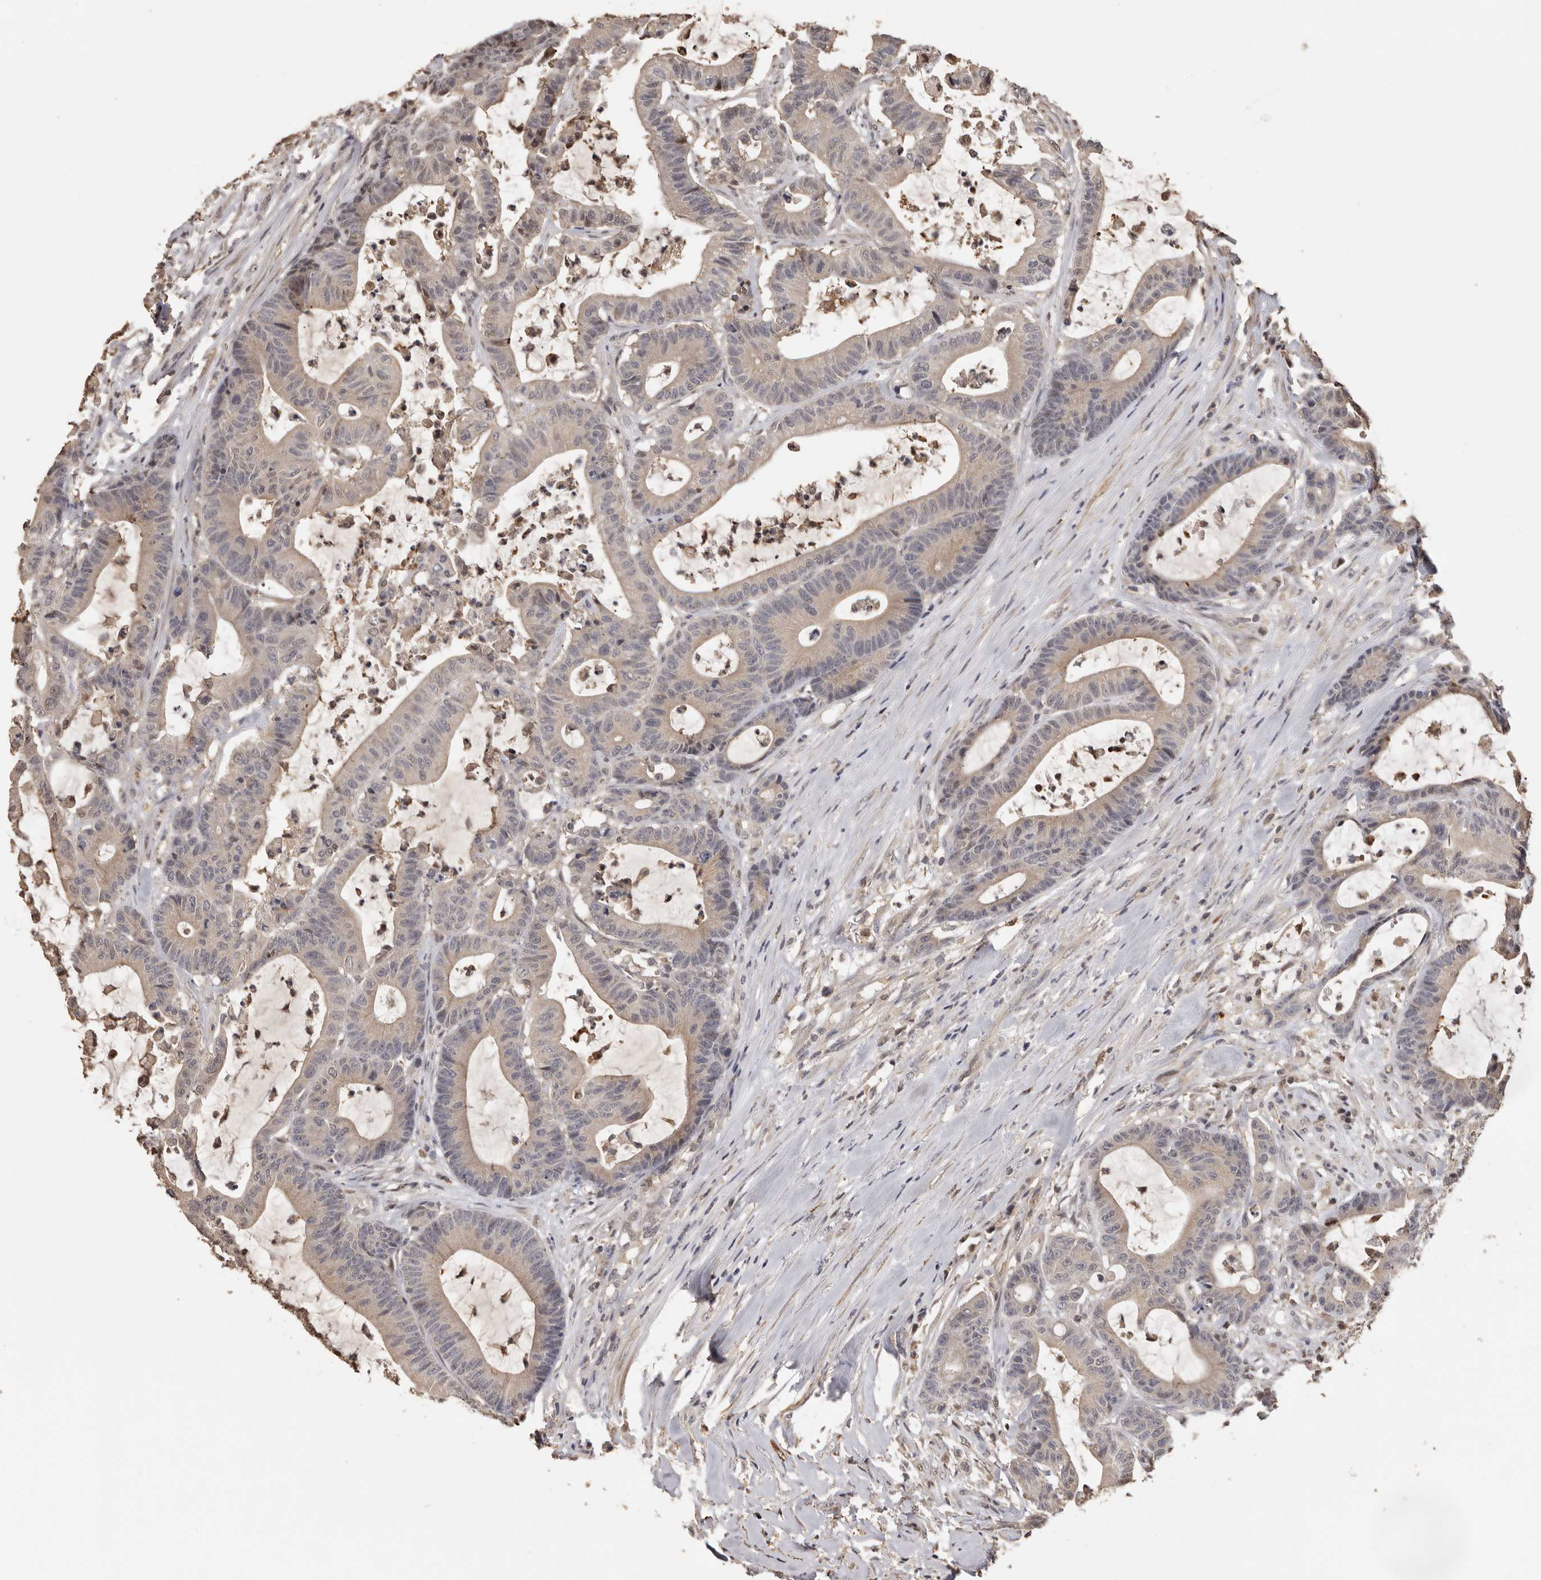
{"staining": {"intensity": "negative", "quantity": "none", "location": "none"}, "tissue": "colorectal cancer", "cell_type": "Tumor cells", "image_type": "cancer", "snomed": [{"axis": "morphology", "description": "Adenocarcinoma, NOS"}, {"axis": "topography", "description": "Colon"}], "caption": "Immunohistochemistry (IHC) micrograph of neoplastic tissue: colorectal cancer stained with DAB displays no significant protein staining in tumor cells.", "gene": "KIF2B", "patient": {"sex": "female", "age": 84}}